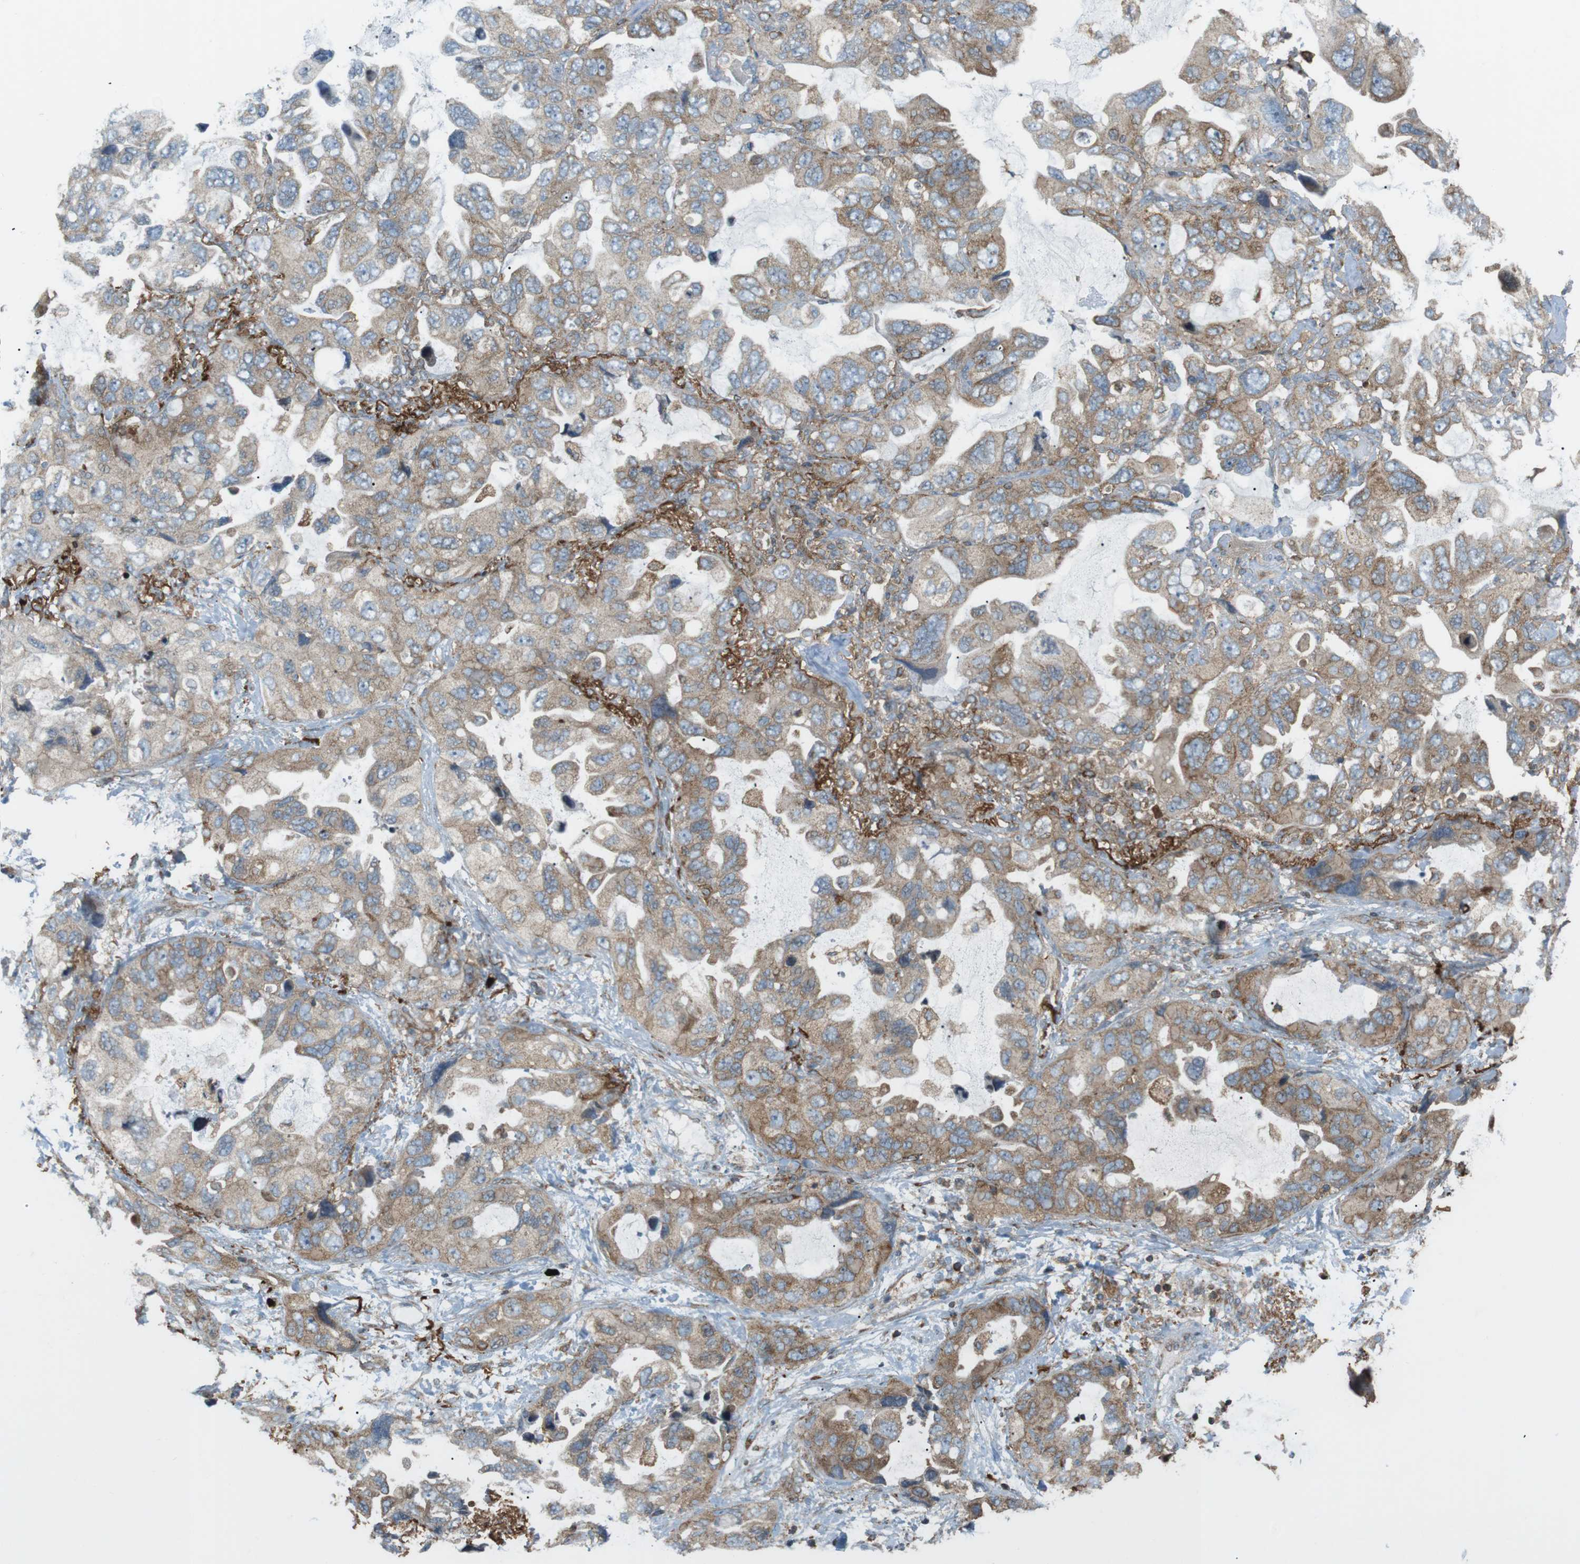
{"staining": {"intensity": "weak", "quantity": ">75%", "location": "cytoplasmic/membranous"}, "tissue": "lung cancer", "cell_type": "Tumor cells", "image_type": "cancer", "snomed": [{"axis": "morphology", "description": "Squamous cell carcinoma, NOS"}, {"axis": "topography", "description": "Lung"}], "caption": "IHC (DAB (3,3'-diaminobenzidine)) staining of lung squamous cell carcinoma demonstrates weak cytoplasmic/membranous protein positivity in about >75% of tumor cells. The staining was performed using DAB (3,3'-diaminobenzidine) to visualize the protein expression in brown, while the nuclei were stained in blue with hematoxylin (Magnification: 20x).", "gene": "FLII", "patient": {"sex": "female", "age": 73}}